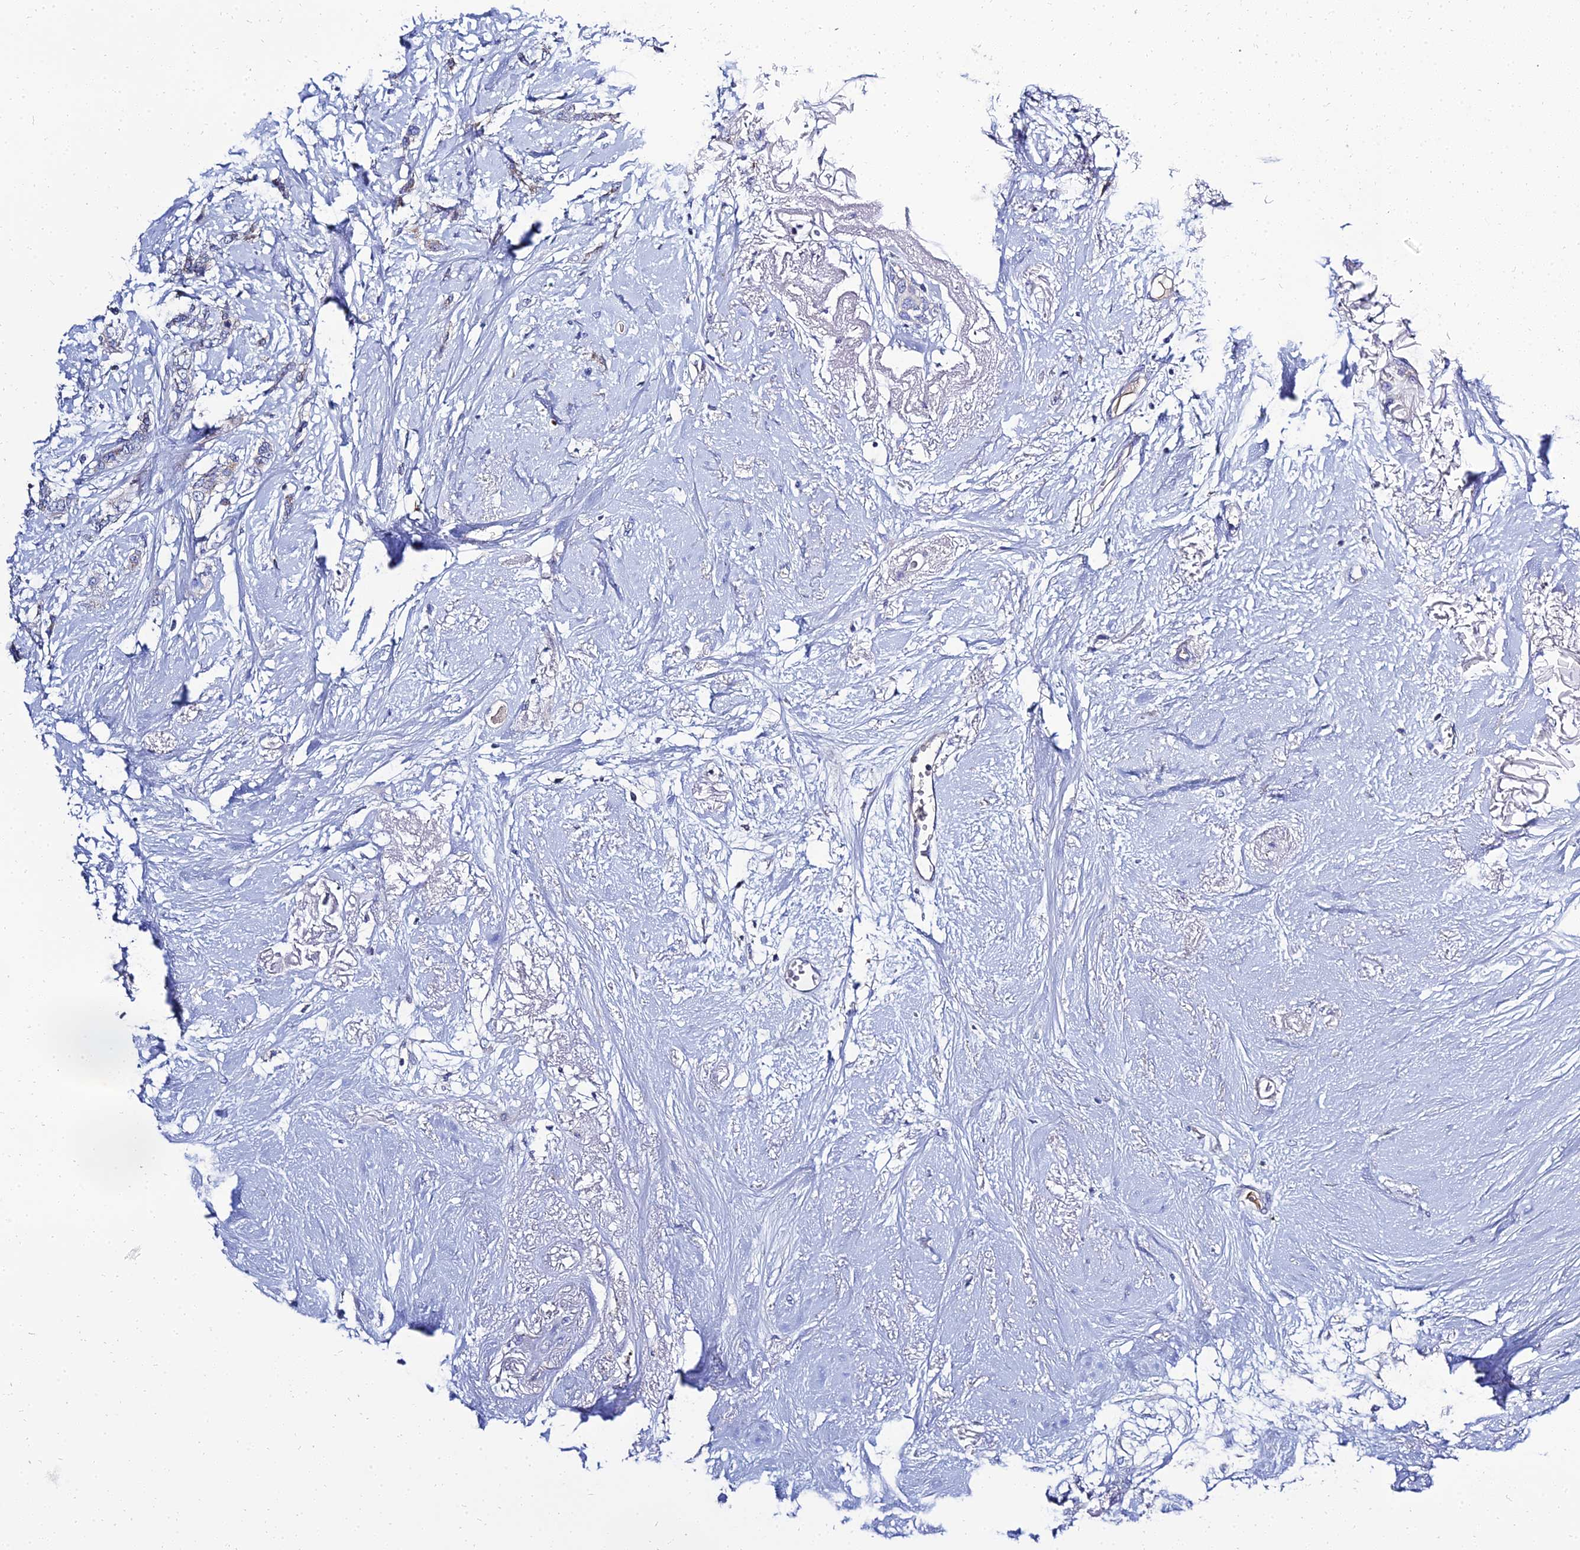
{"staining": {"intensity": "negative", "quantity": "none", "location": "none"}, "tissue": "breast cancer", "cell_type": "Tumor cells", "image_type": "cancer", "snomed": [{"axis": "morphology", "description": "Duct carcinoma"}, {"axis": "topography", "description": "Breast"}], "caption": "The IHC micrograph has no significant positivity in tumor cells of infiltrating ductal carcinoma (breast) tissue.", "gene": "NPY", "patient": {"sex": "female", "age": 72}}